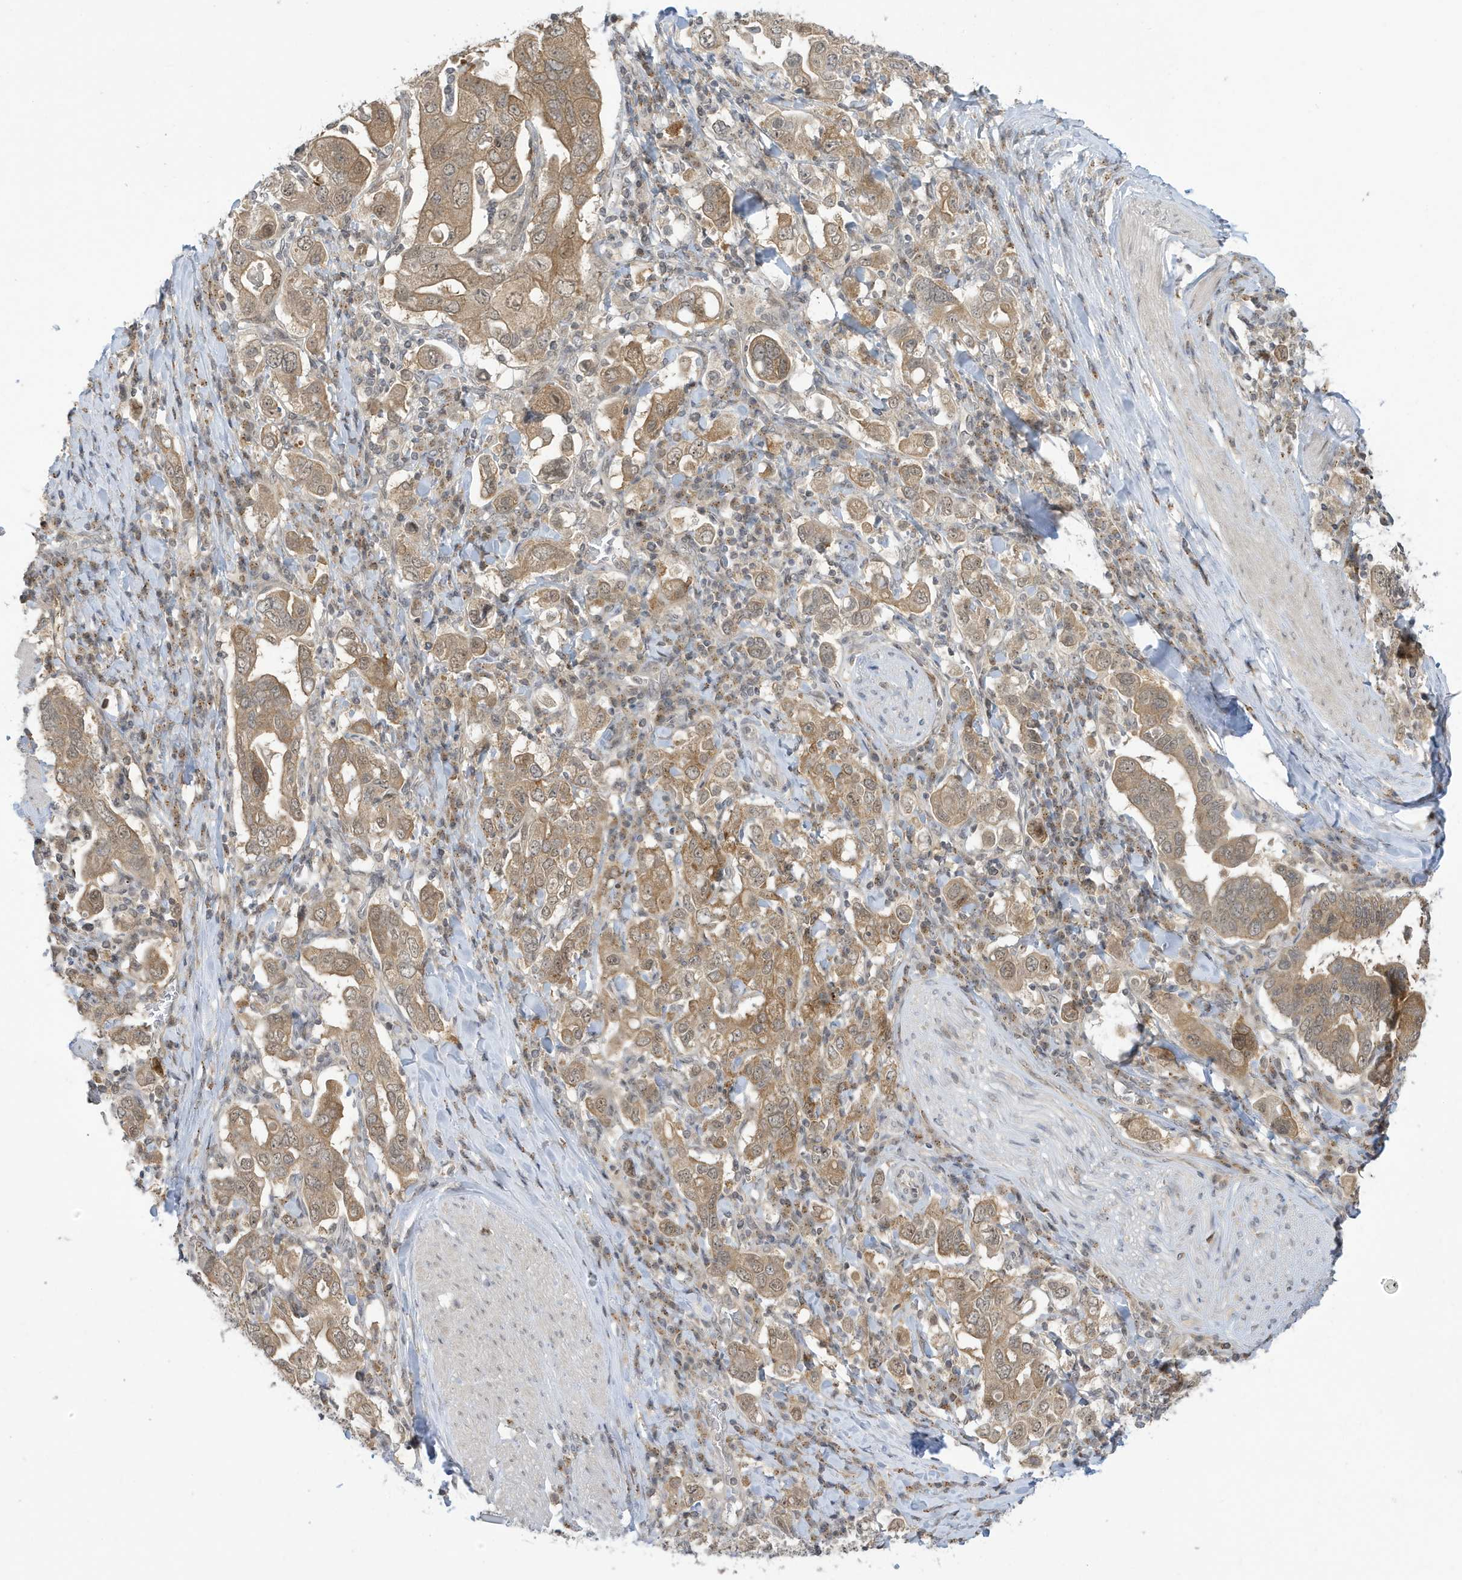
{"staining": {"intensity": "moderate", "quantity": ">75%", "location": "cytoplasmic/membranous,nuclear"}, "tissue": "stomach cancer", "cell_type": "Tumor cells", "image_type": "cancer", "snomed": [{"axis": "morphology", "description": "Adenocarcinoma, NOS"}, {"axis": "topography", "description": "Stomach, upper"}], "caption": "Immunohistochemical staining of stomach adenocarcinoma reveals moderate cytoplasmic/membranous and nuclear protein expression in about >75% of tumor cells. Using DAB (brown) and hematoxylin (blue) stains, captured at high magnification using brightfield microscopy.", "gene": "TAB3", "patient": {"sex": "male", "age": 62}}